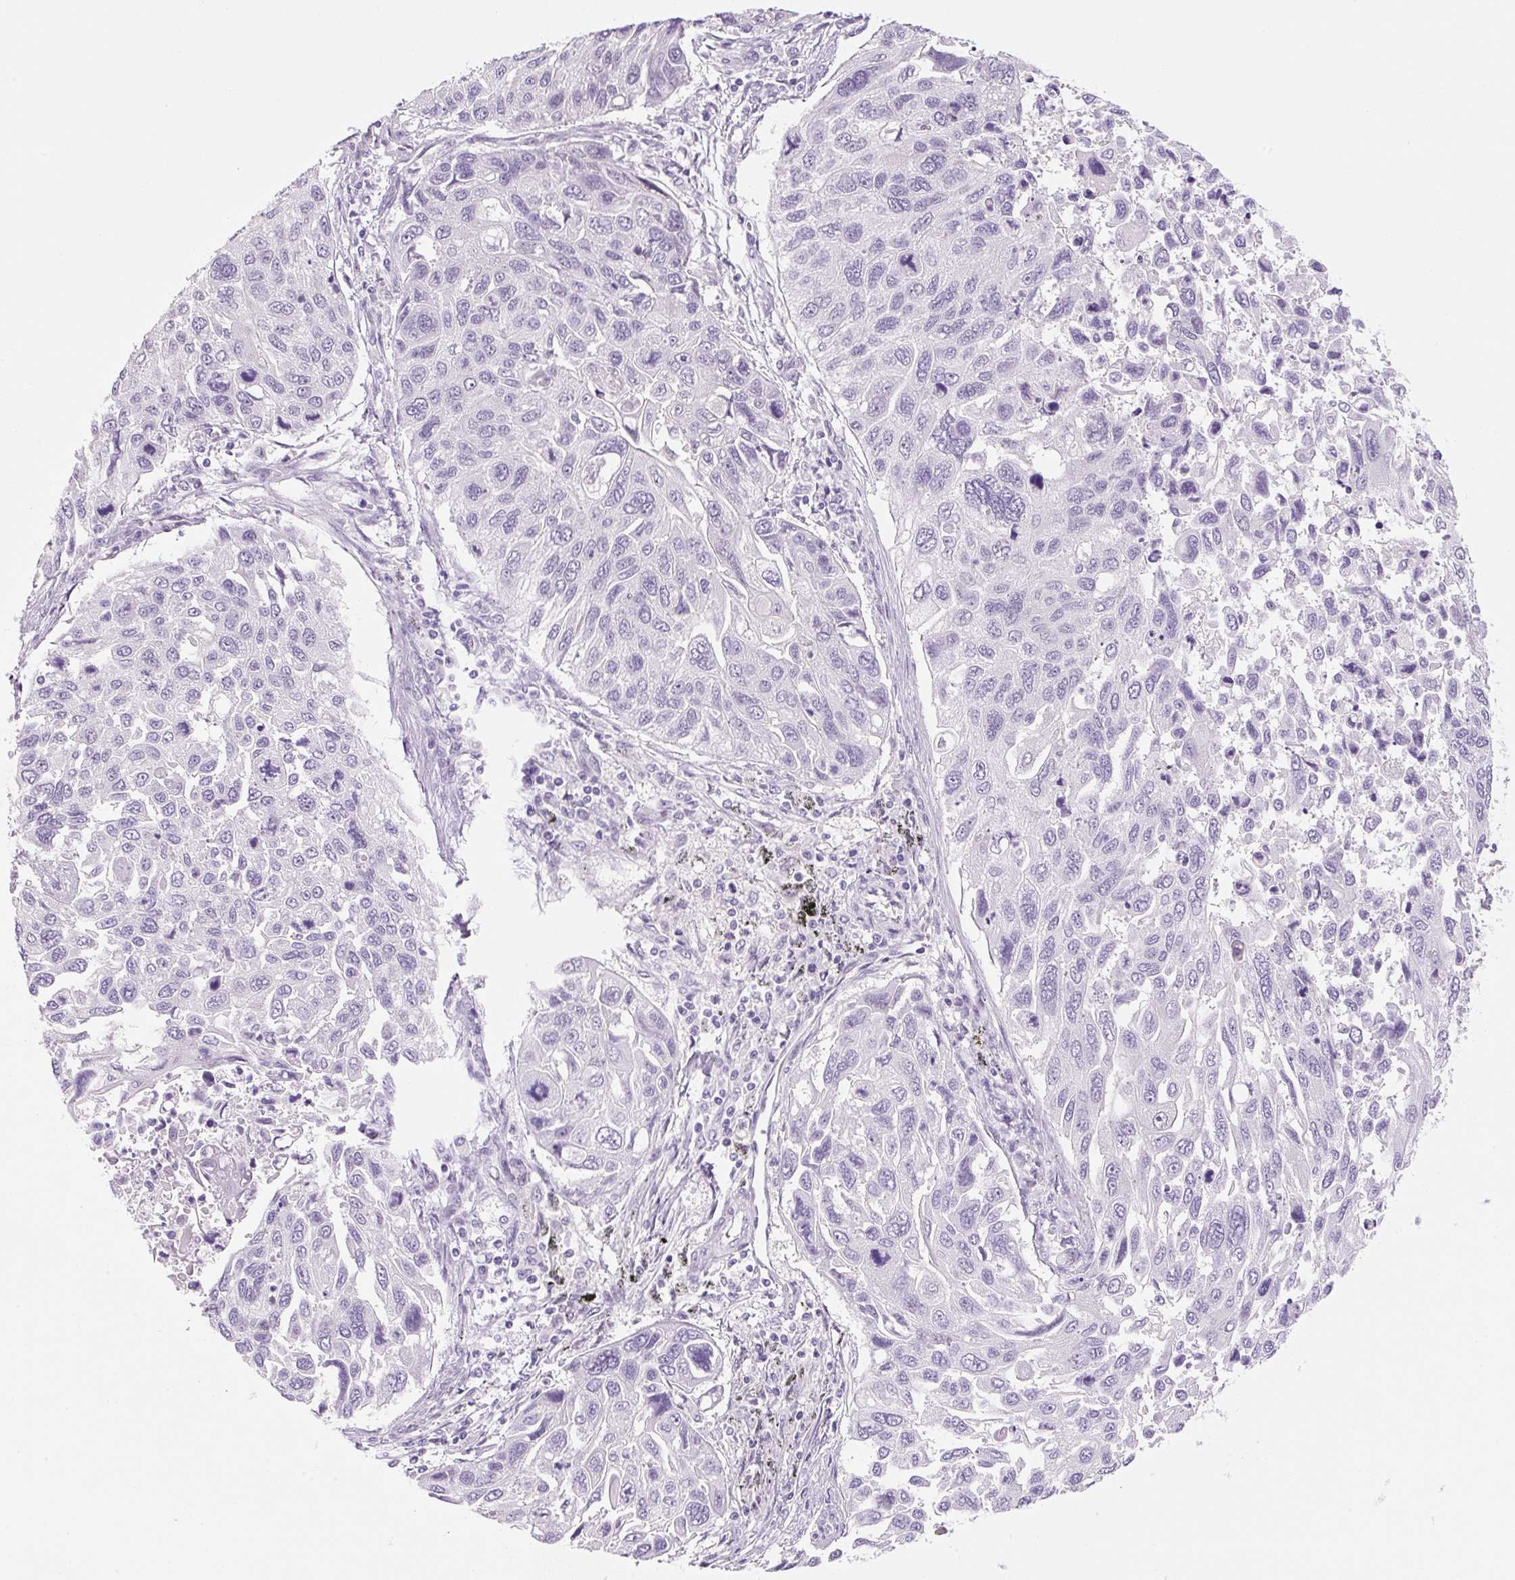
{"staining": {"intensity": "negative", "quantity": "none", "location": "none"}, "tissue": "lung cancer", "cell_type": "Tumor cells", "image_type": "cancer", "snomed": [{"axis": "morphology", "description": "Squamous cell carcinoma, NOS"}, {"axis": "topography", "description": "Lung"}], "caption": "Lung squamous cell carcinoma was stained to show a protein in brown. There is no significant staining in tumor cells. (Stains: DAB (3,3'-diaminobenzidine) IHC with hematoxylin counter stain, Microscopy: brightfield microscopy at high magnification).", "gene": "SYNE3", "patient": {"sex": "male", "age": 62}}